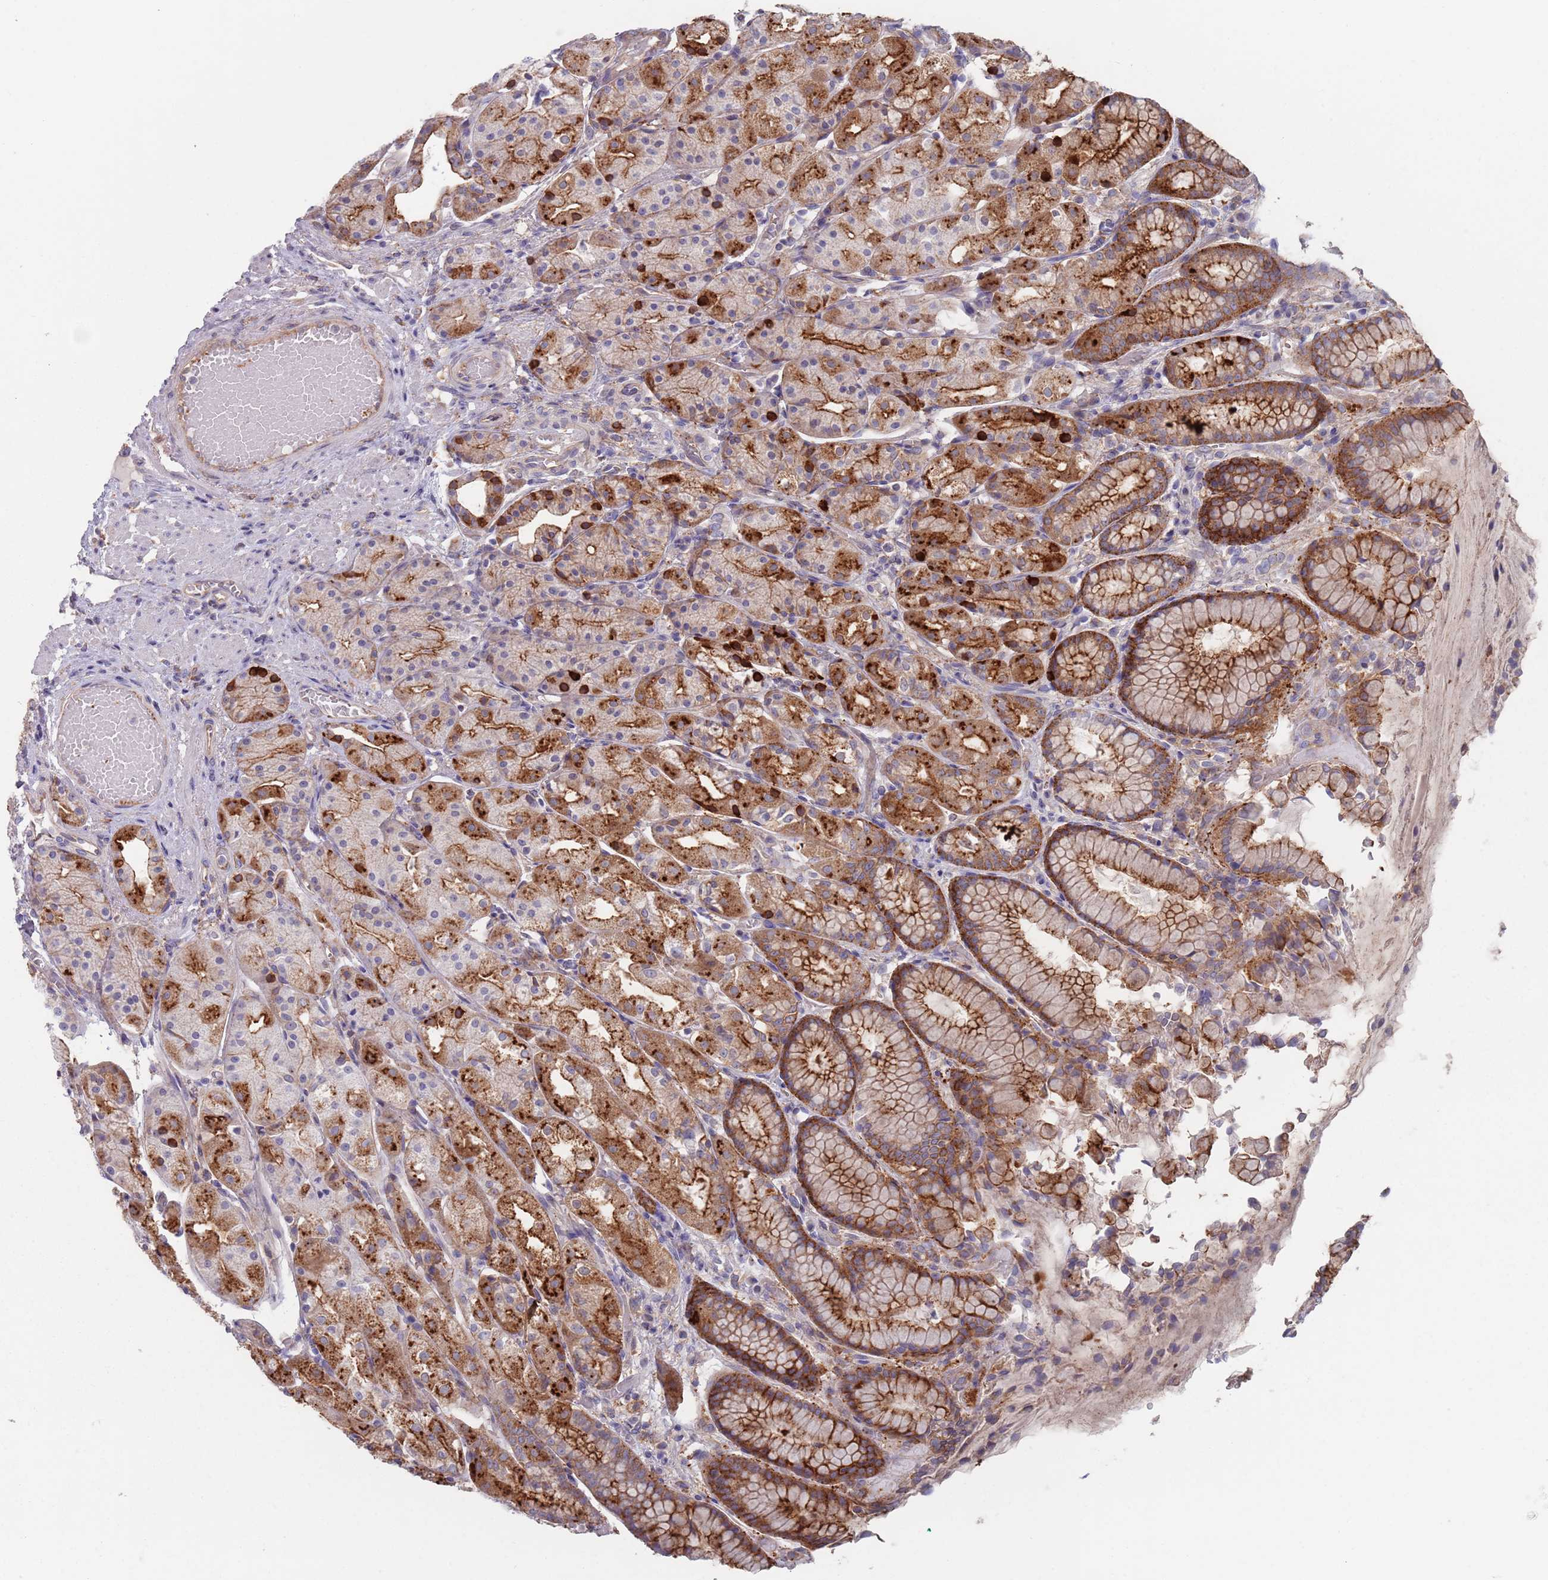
{"staining": {"intensity": "strong", "quantity": "25%-75%", "location": "cytoplasmic/membranous"}, "tissue": "stomach", "cell_type": "Glandular cells", "image_type": "normal", "snomed": [{"axis": "morphology", "description": "Normal tissue, NOS"}, {"axis": "topography", "description": "Stomach, upper"}], "caption": "A brown stain highlights strong cytoplasmic/membranous expression of a protein in glandular cells of benign human stomach. Using DAB (3,3'-diaminobenzidine) (brown) and hematoxylin (blue) stains, captured at high magnification using brightfield microscopy.", "gene": "APPL2", "patient": {"sex": "male", "age": 72}}